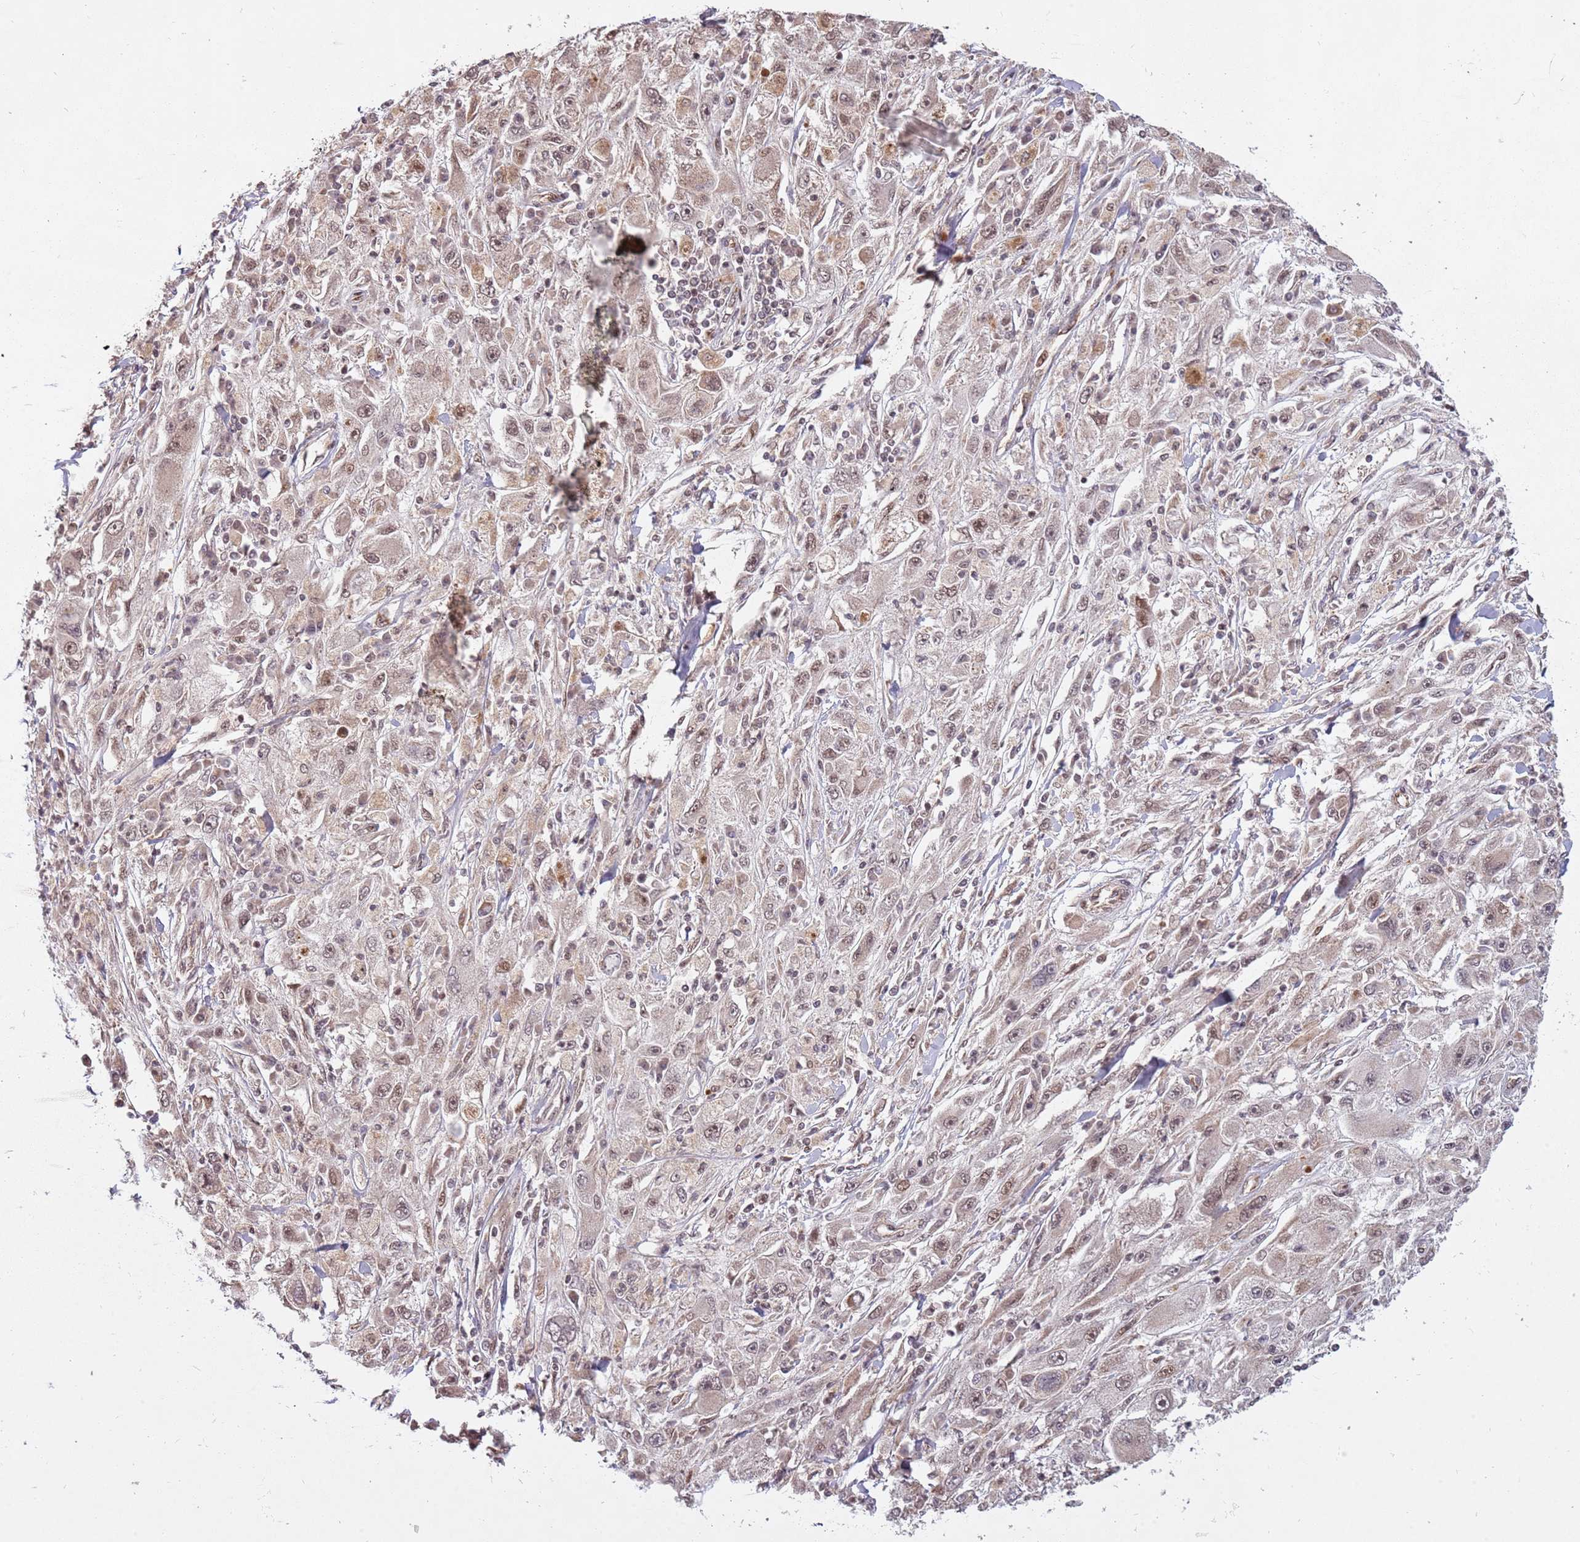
{"staining": {"intensity": "weak", "quantity": ">75%", "location": "nuclear"}, "tissue": "melanoma", "cell_type": "Tumor cells", "image_type": "cancer", "snomed": [{"axis": "morphology", "description": "Malignant melanoma, Metastatic site"}, {"axis": "topography", "description": "Skin"}], "caption": "Immunohistochemical staining of malignant melanoma (metastatic site) demonstrates low levels of weak nuclear positivity in approximately >75% of tumor cells. The protein of interest is stained brown, and the nuclei are stained in blue (DAB IHC with brightfield microscopy, high magnification).", "gene": "SUDS3", "patient": {"sex": "male", "age": 53}}